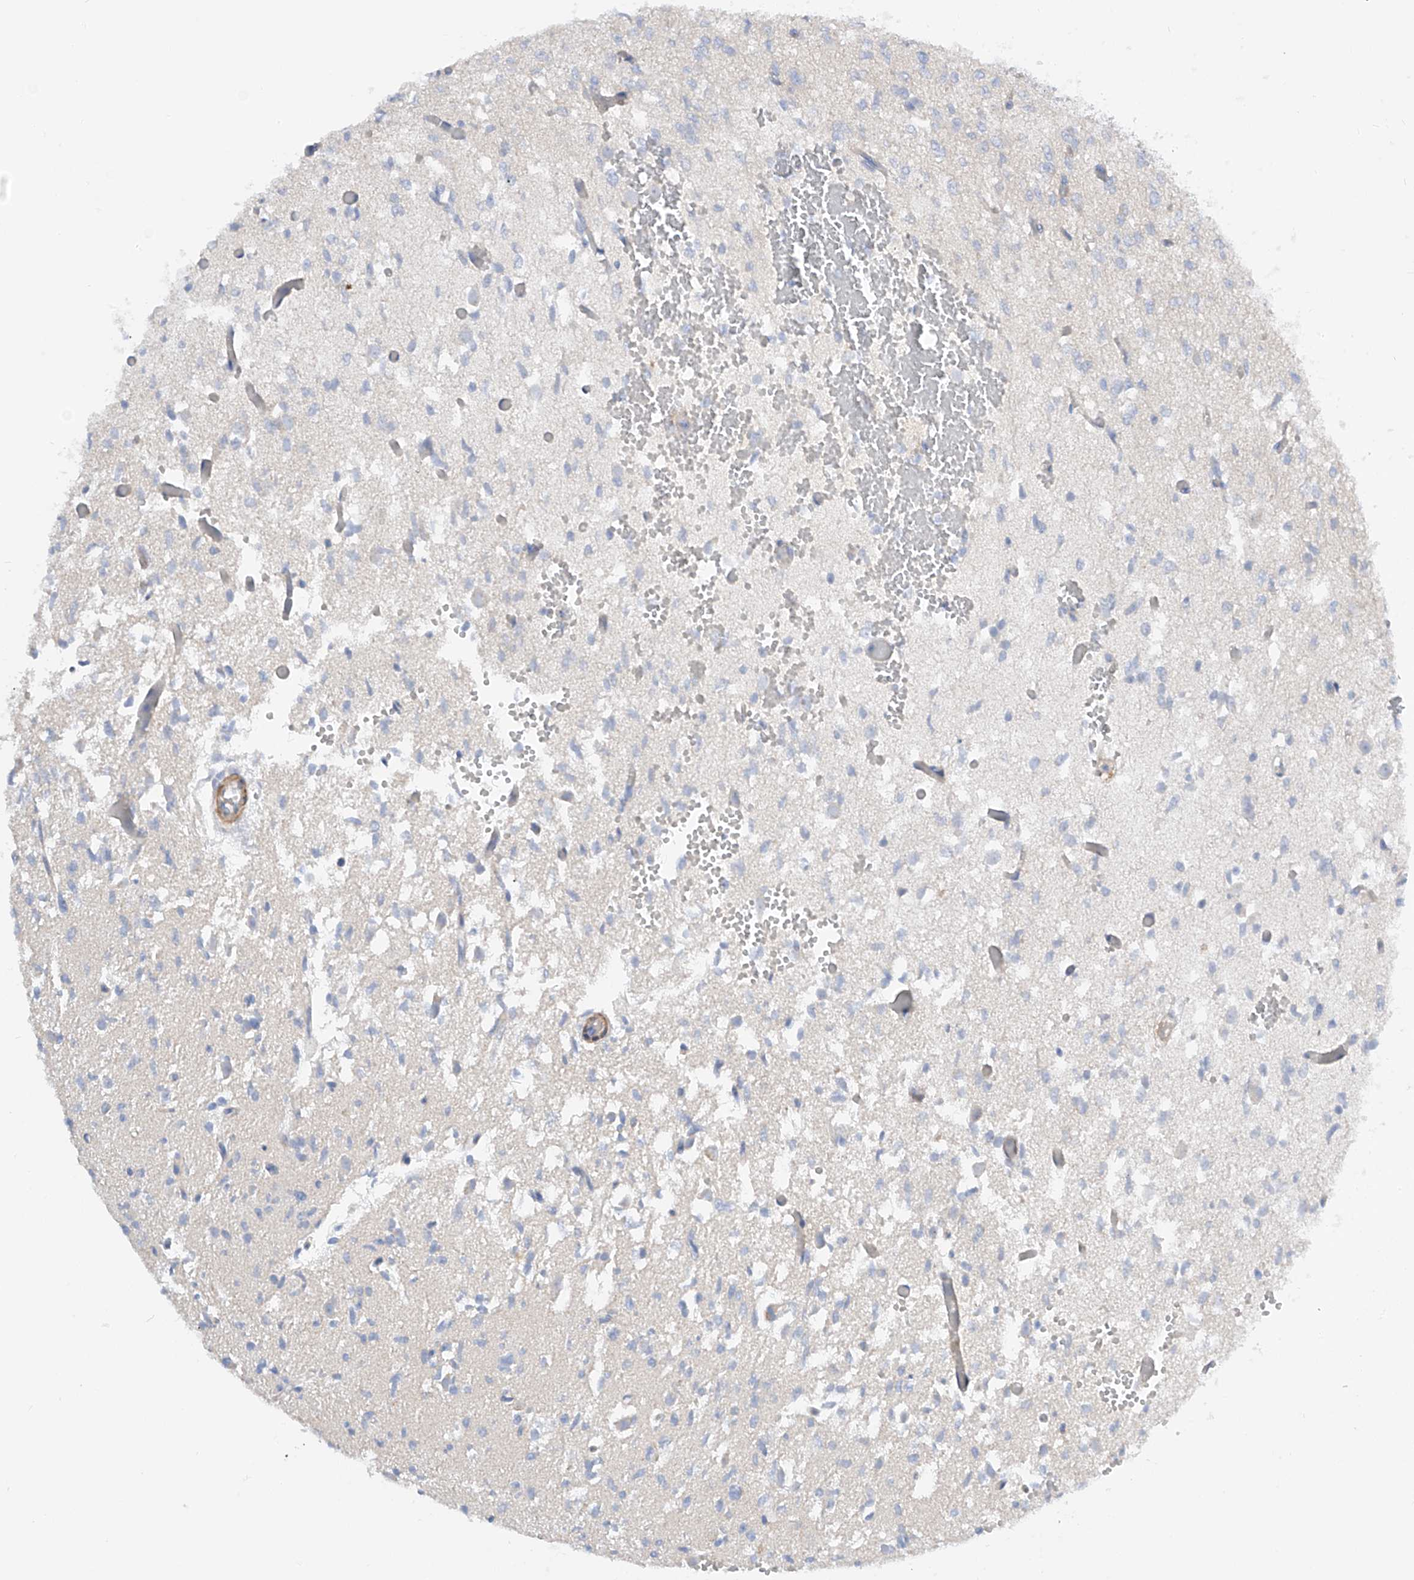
{"staining": {"intensity": "negative", "quantity": "none", "location": "none"}, "tissue": "glioma", "cell_type": "Tumor cells", "image_type": "cancer", "snomed": [{"axis": "morphology", "description": "Glioma, malignant, High grade"}, {"axis": "topography", "description": "Brain"}], "caption": "This is an IHC image of human glioma. There is no expression in tumor cells.", "gene": "LCA5", "patient": {"sex": "female", "age": 59}}